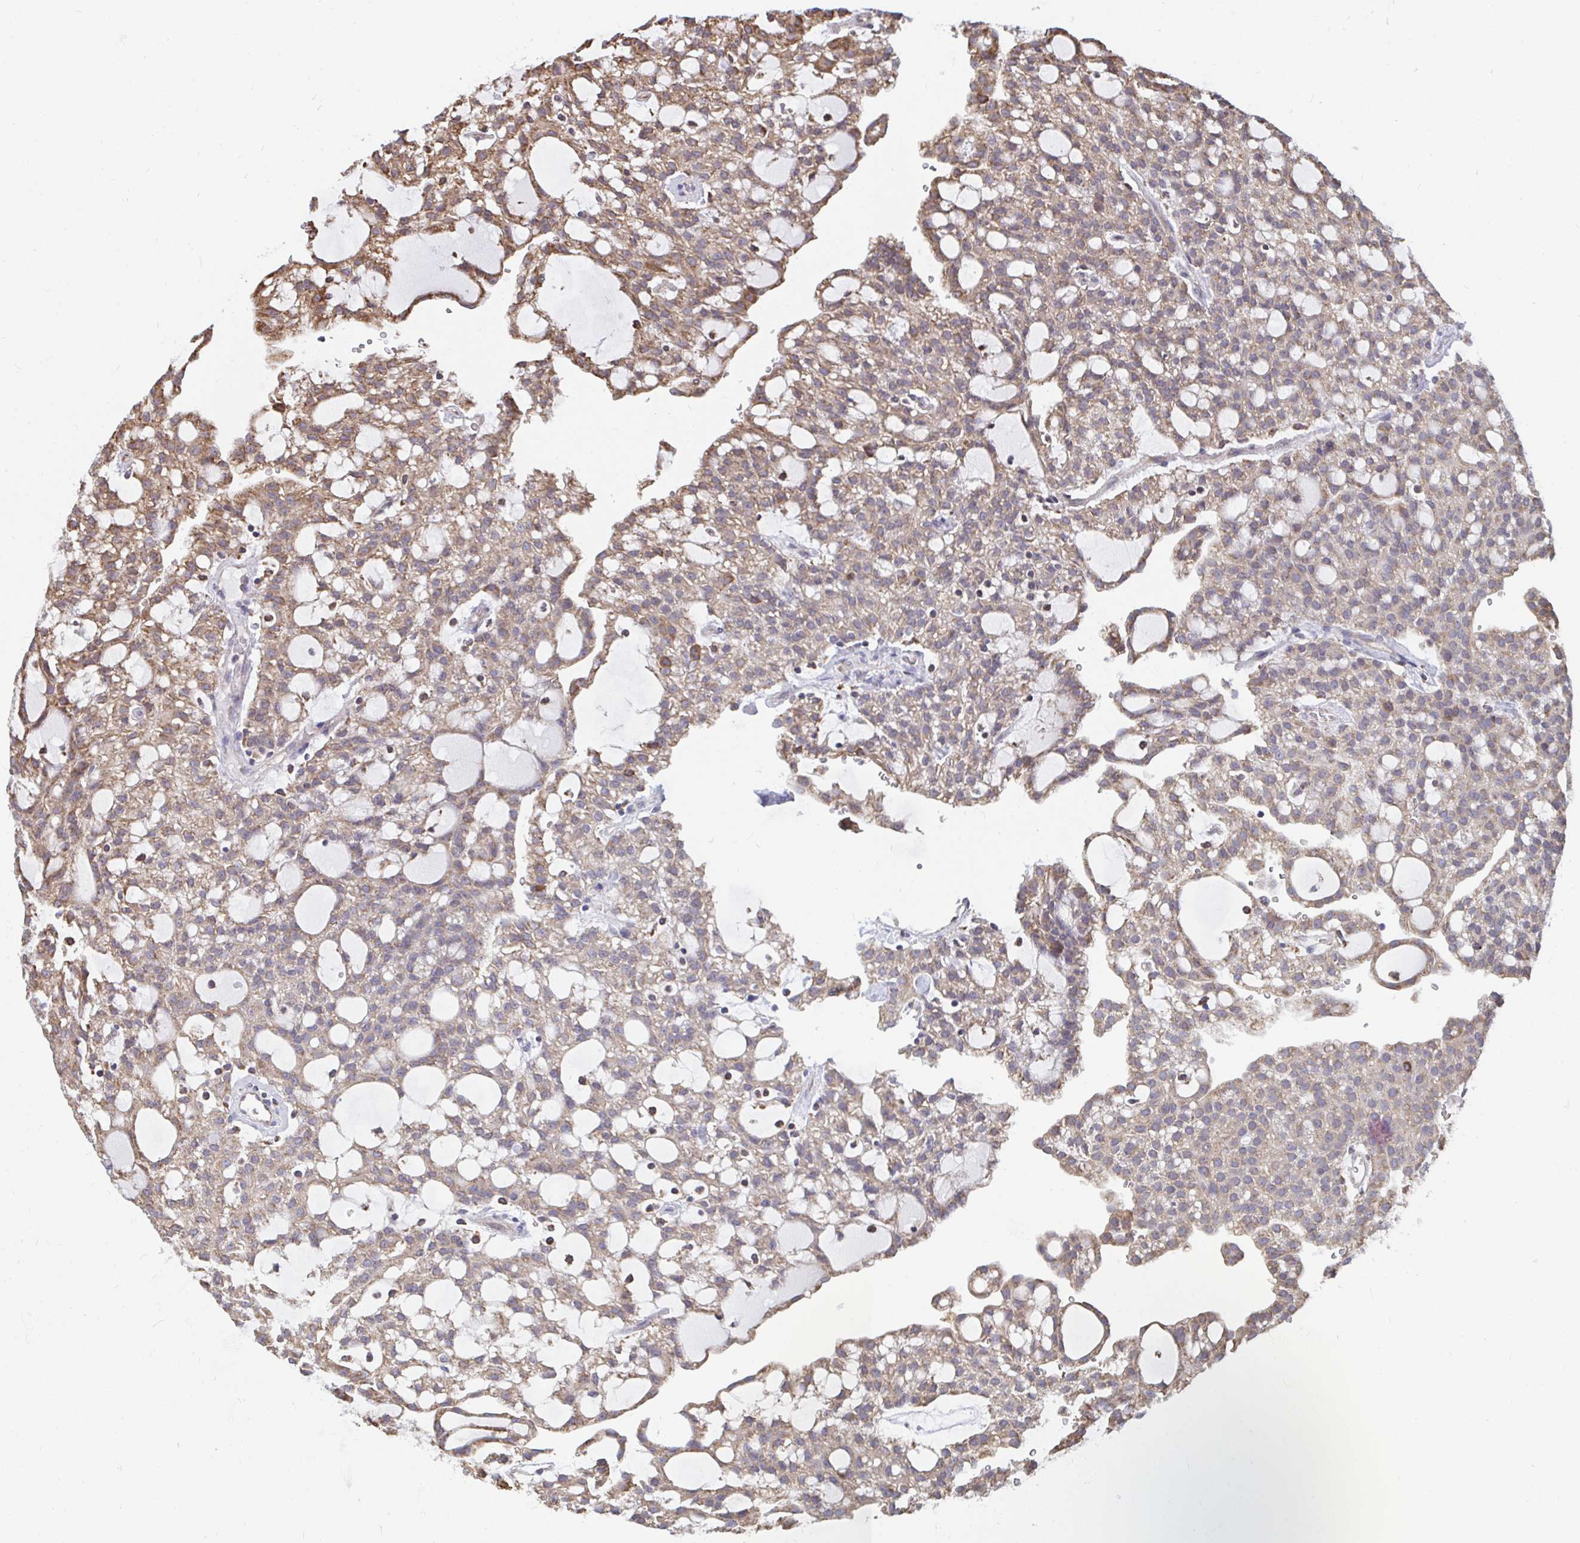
{"staining": {"intensity": "moderate", "quantity": ">75%", "location": "cytoplasmic/membranous"}, "tissue": "renal cancer", "cell_type": "Tumor cells", "image_type": "cancer", "snomed": [{"axis": "morphology", "description": "Adenocarcinoma, NOS"}, {"axis": "topography", "description": "Kidney"}], "caption": "The immunohistochemical stain highlights moderate cytoplasmic/membranous positivity in tumor cells of renal cancer (adenocarcinoma) tissue.", "gene": "ELAVL1", "patient": {"sex": "male", "age": 63}}